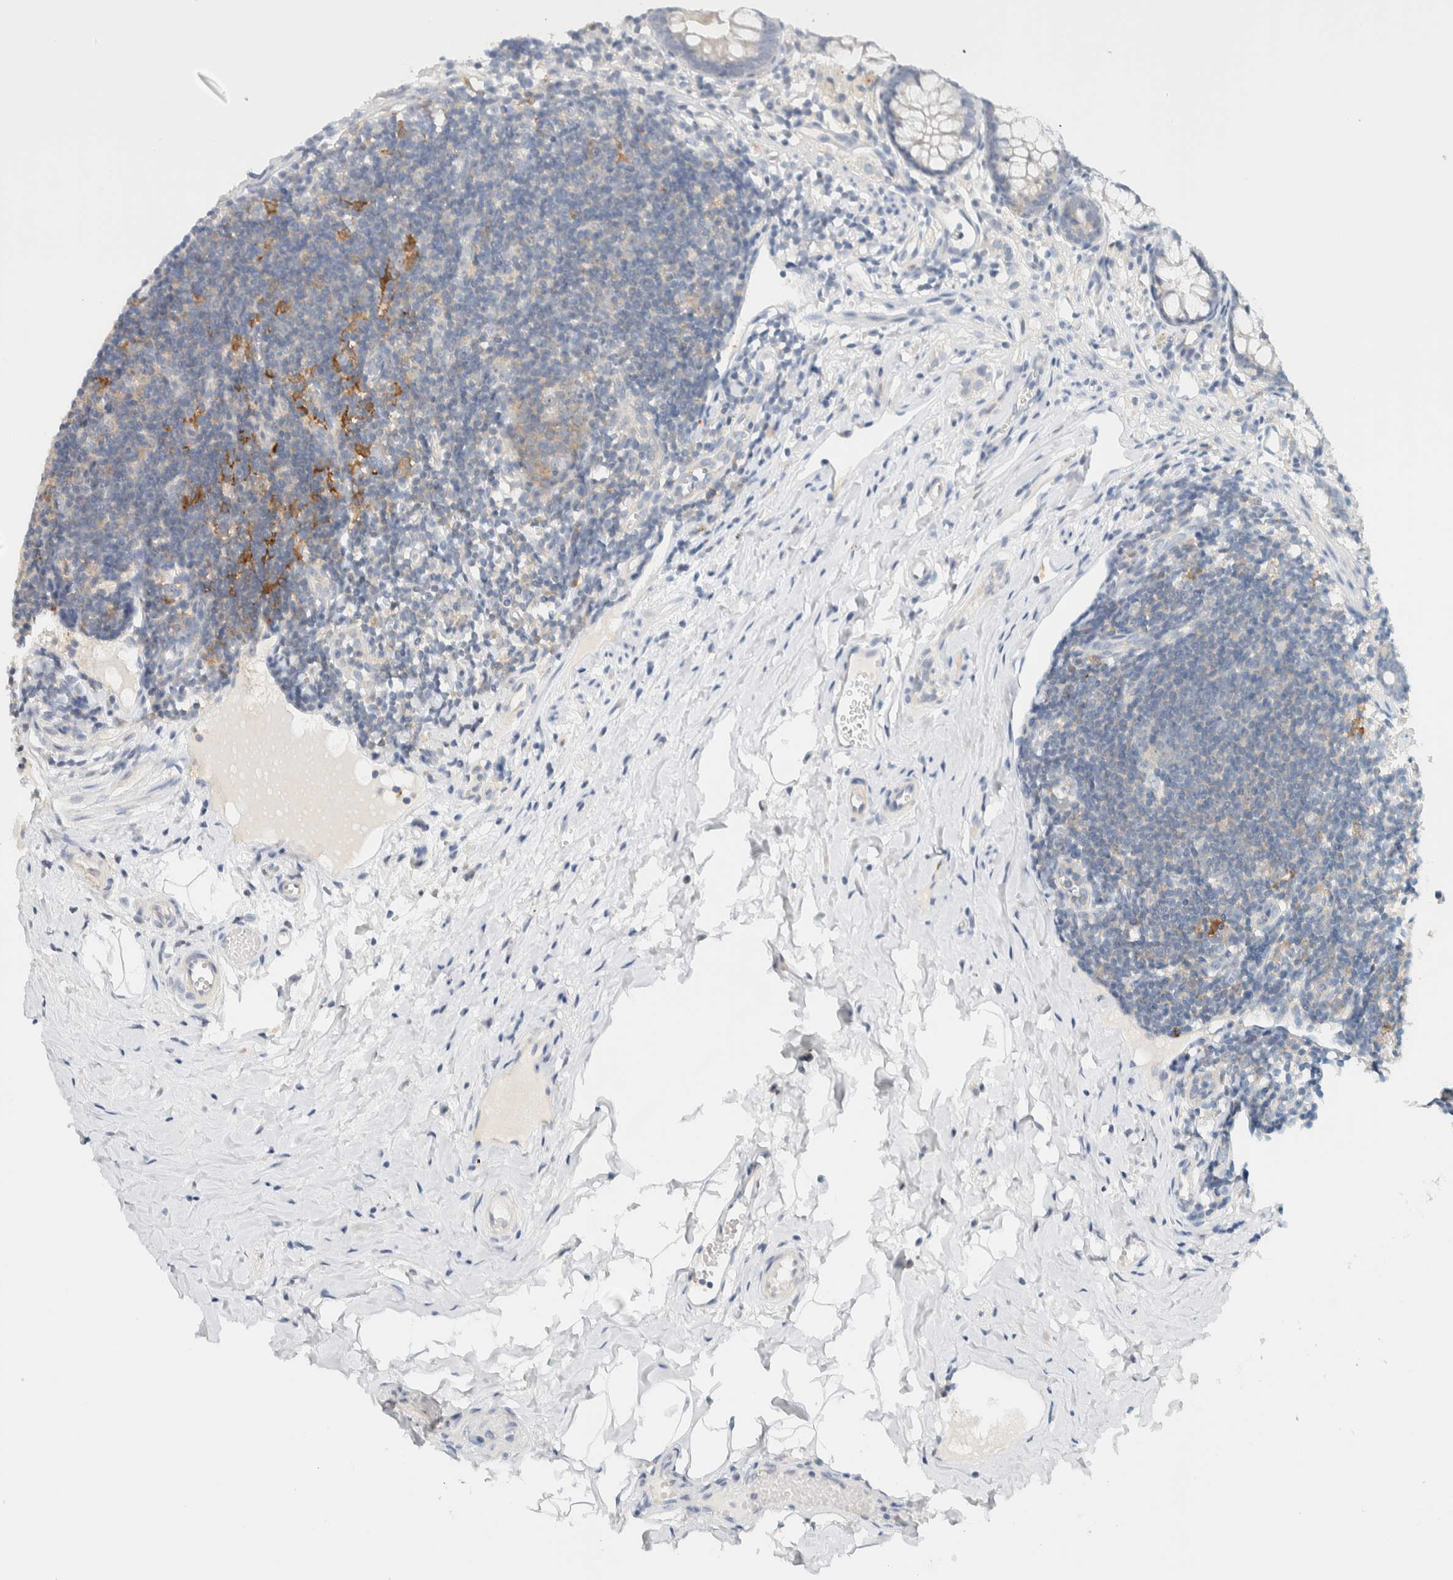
{"staining": {"intensity": "negative", "quantity": "none", "location": "none"}, "tissue": "appendix", "cell_type": "Glandular cells", "image_type": "normal", "snomed": [{"axis": "morphology", "description": "Normal tissue, NOS"}, {"axis": "topography", "description": "Appendix"}], "caption": "A photomicrograph of appendix stained for a protein demonstrates no brown staining in glandular cells. The staining was performed using DAB (3,3'-diaminobenzidine) to visualize the protein expression in brown, while the nuclei were stained in blue with hematoxylin (Magnification: 20x).", "gene": "NDE1", "patient": {"sex": "female", "age": 20}}